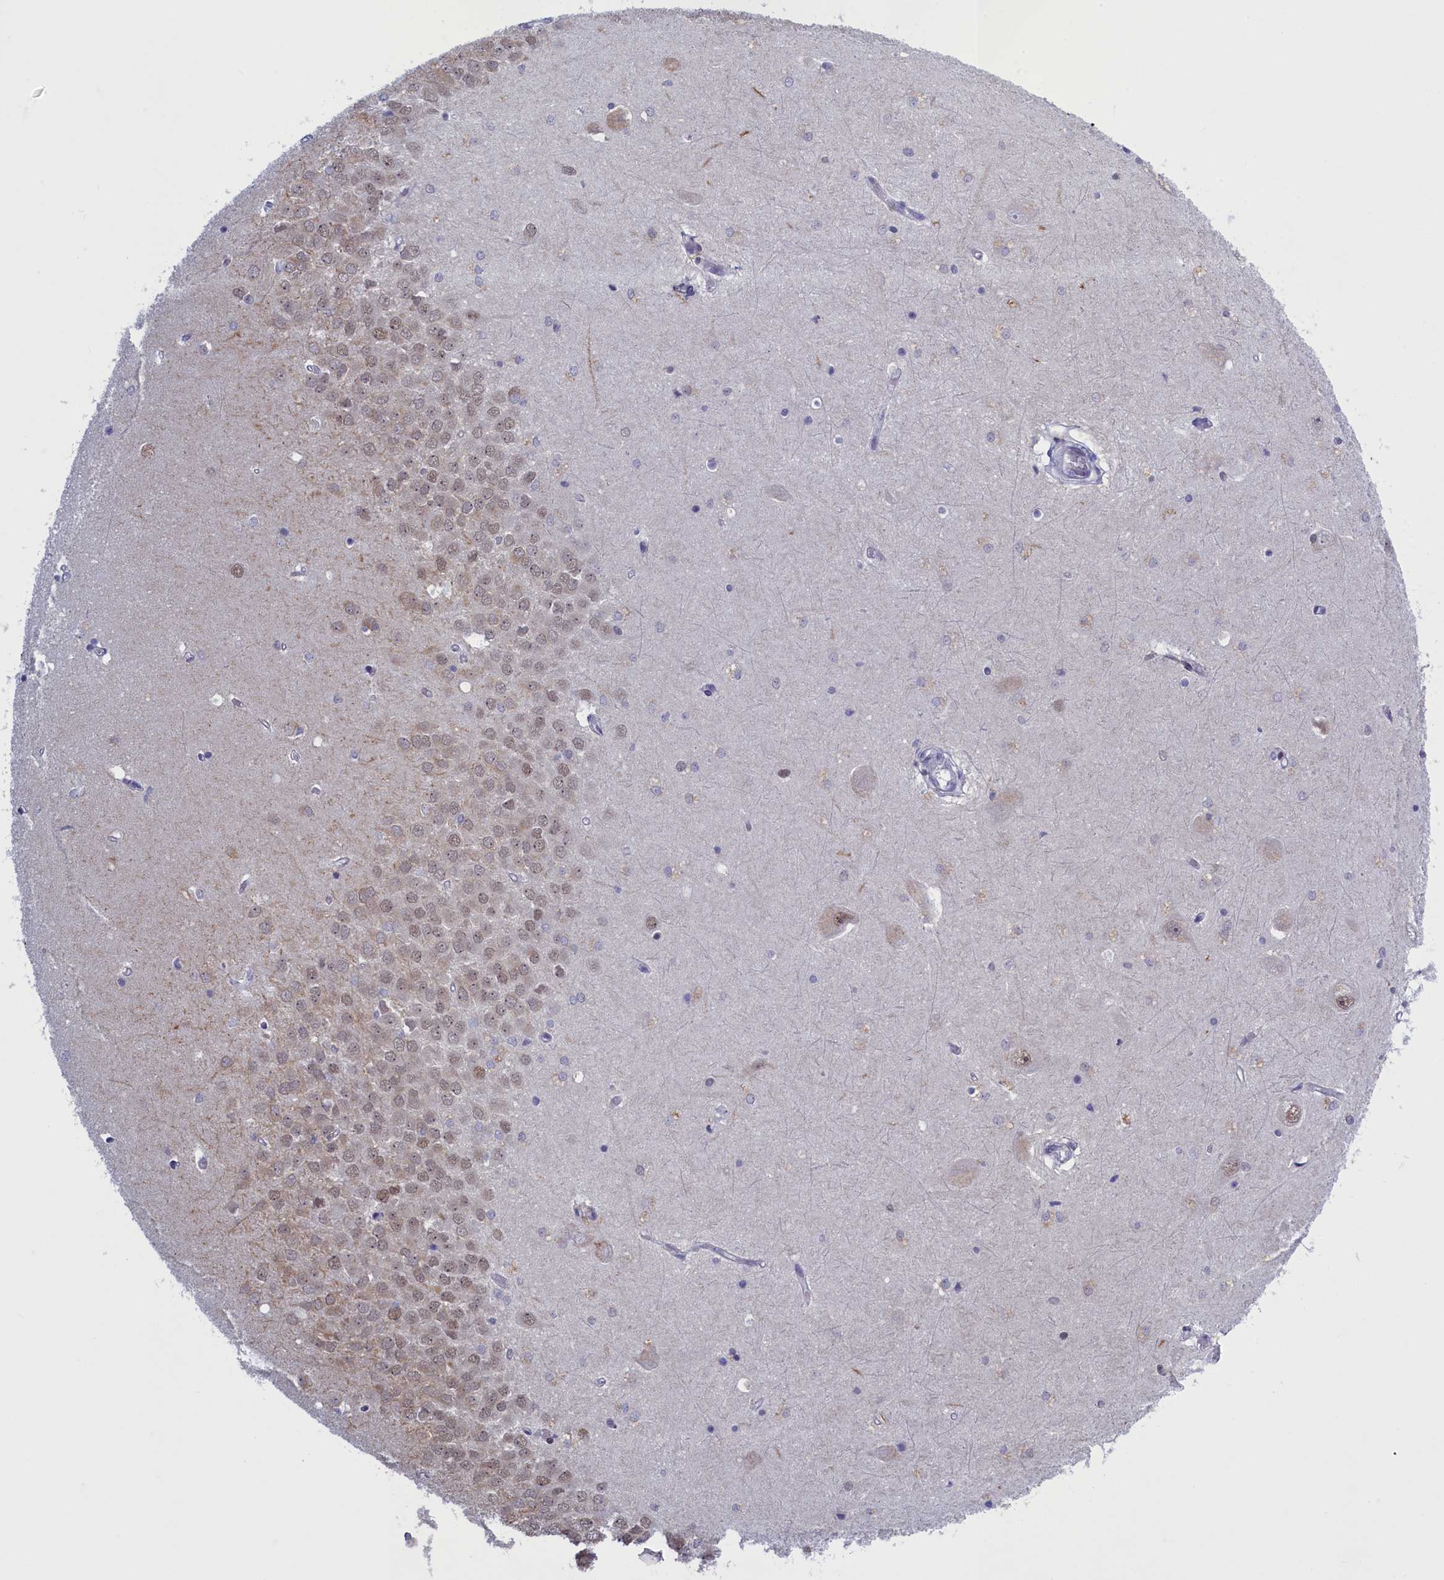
{"staining": {"intensity": "weak", "quantity": "<25%", "location": "nuclear"}, "tissue": "hippocampus", "cell_type": "Glial cells", "image_type": "normal", "snomed": [{"axis": "morphology", "description": "Normal tissue, NOS"}, {"axis": "topography", "description": "Hippocampus"}], "caption": "A high-resolution histopathology image shows immunohistochemistry staining of normal hippocampus, which shows no significant expression in glial cells. (Immunohistochemistry, brightfield microscopy, high magnification).", "gene": "ATF7IP2", "patient": {"sex": "male", "age": 45}}